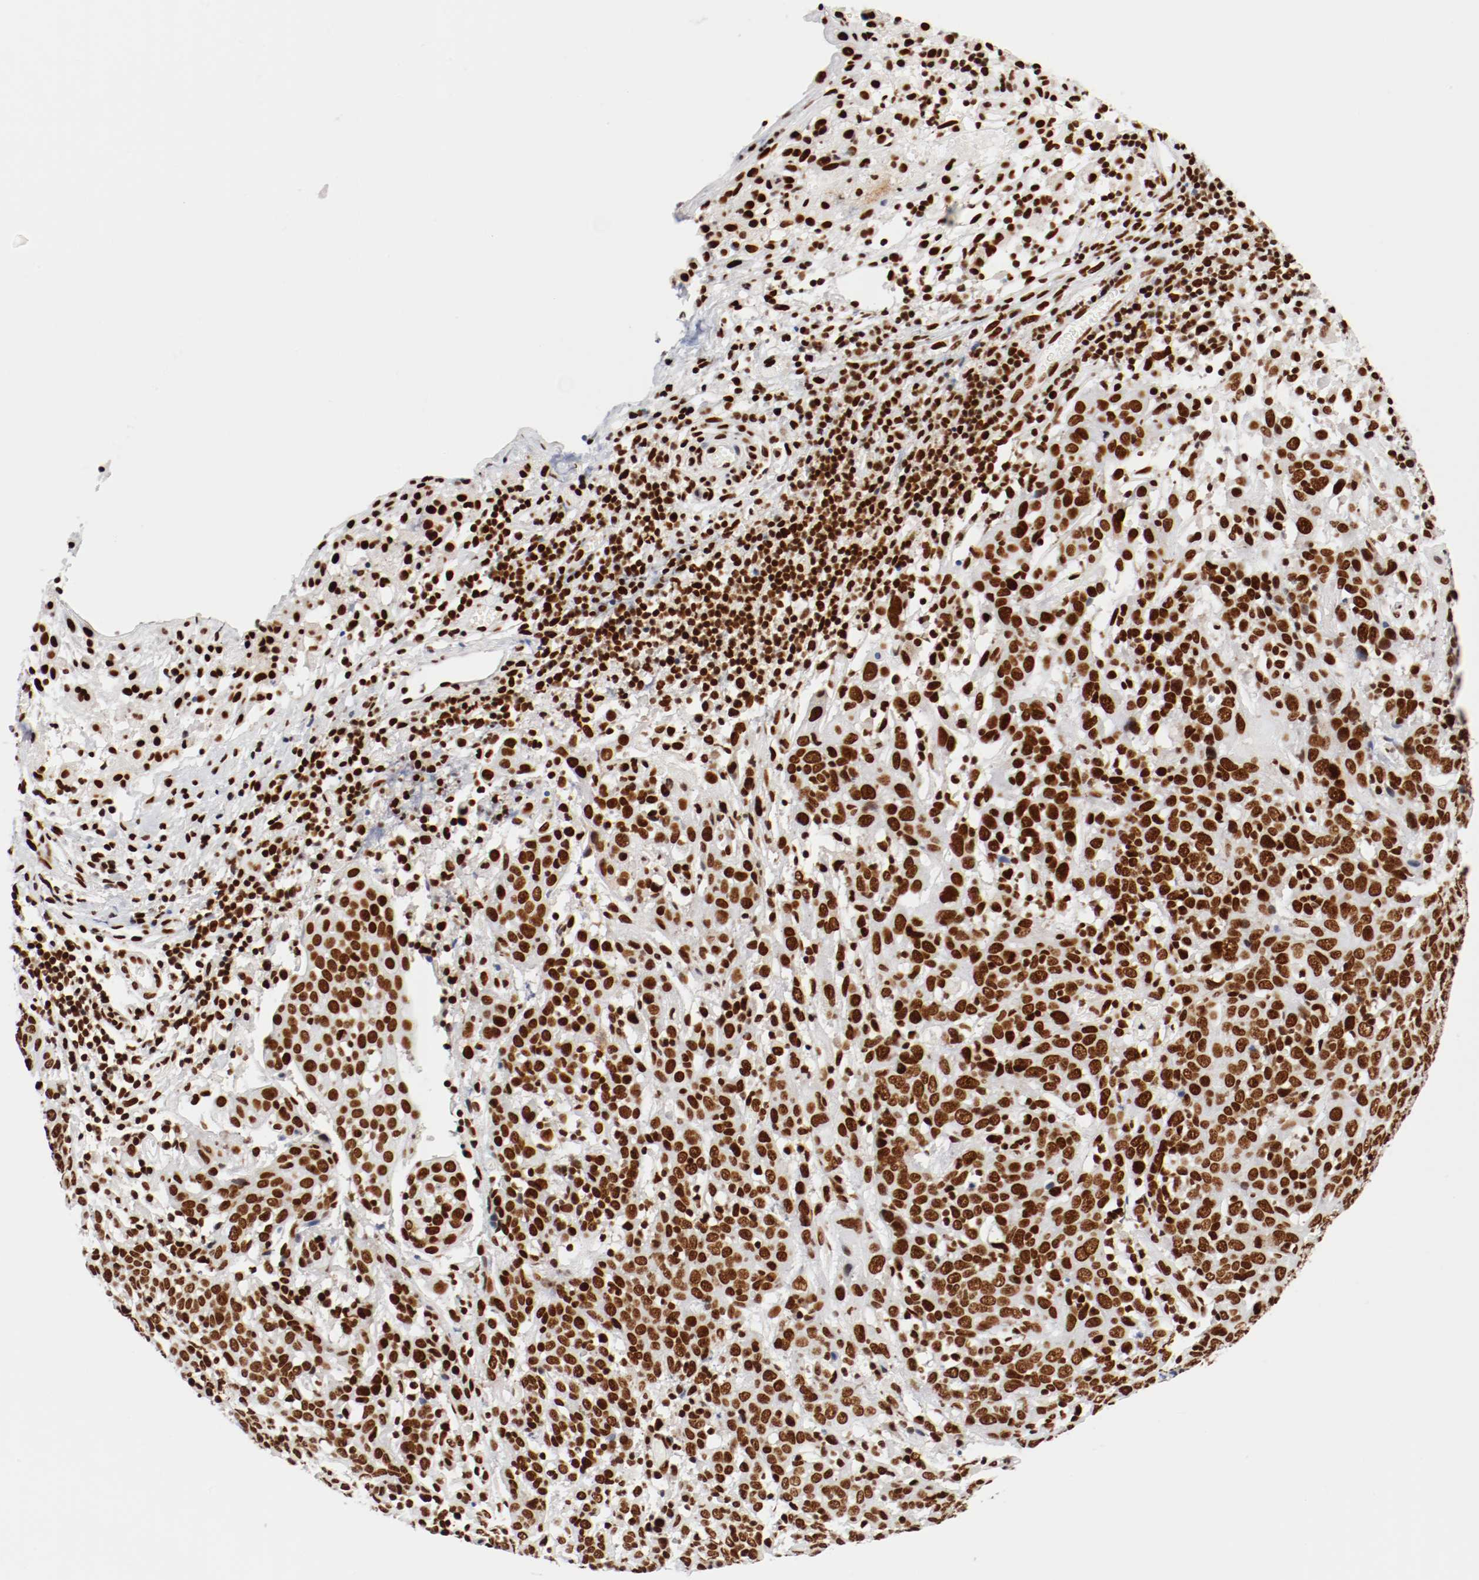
{"staining": {"intensity": "strong", "quantity": ">75%", "location": "nuclear"}, "tissue": "cervical cancer", "cell_type": "Tumor cells", "image_type": "cancer", "snomed": [{"axis": "morphology", "description": "Normal tissue, NOS"}, {"axis": "morphology", "description": "Squamous cell carcinoma, NOS"}, {"axis": "topography", "description": "Cervix"}], "caption": "The photomicrograph shows a brown stain indicating the presence of a protein in the nuclear of tumor cells in squamous cell carcinoma (cervical). Nuclei are stained in blue.", "gene": "CTBP1", "patient": {"sex": "female", "age": 67}}